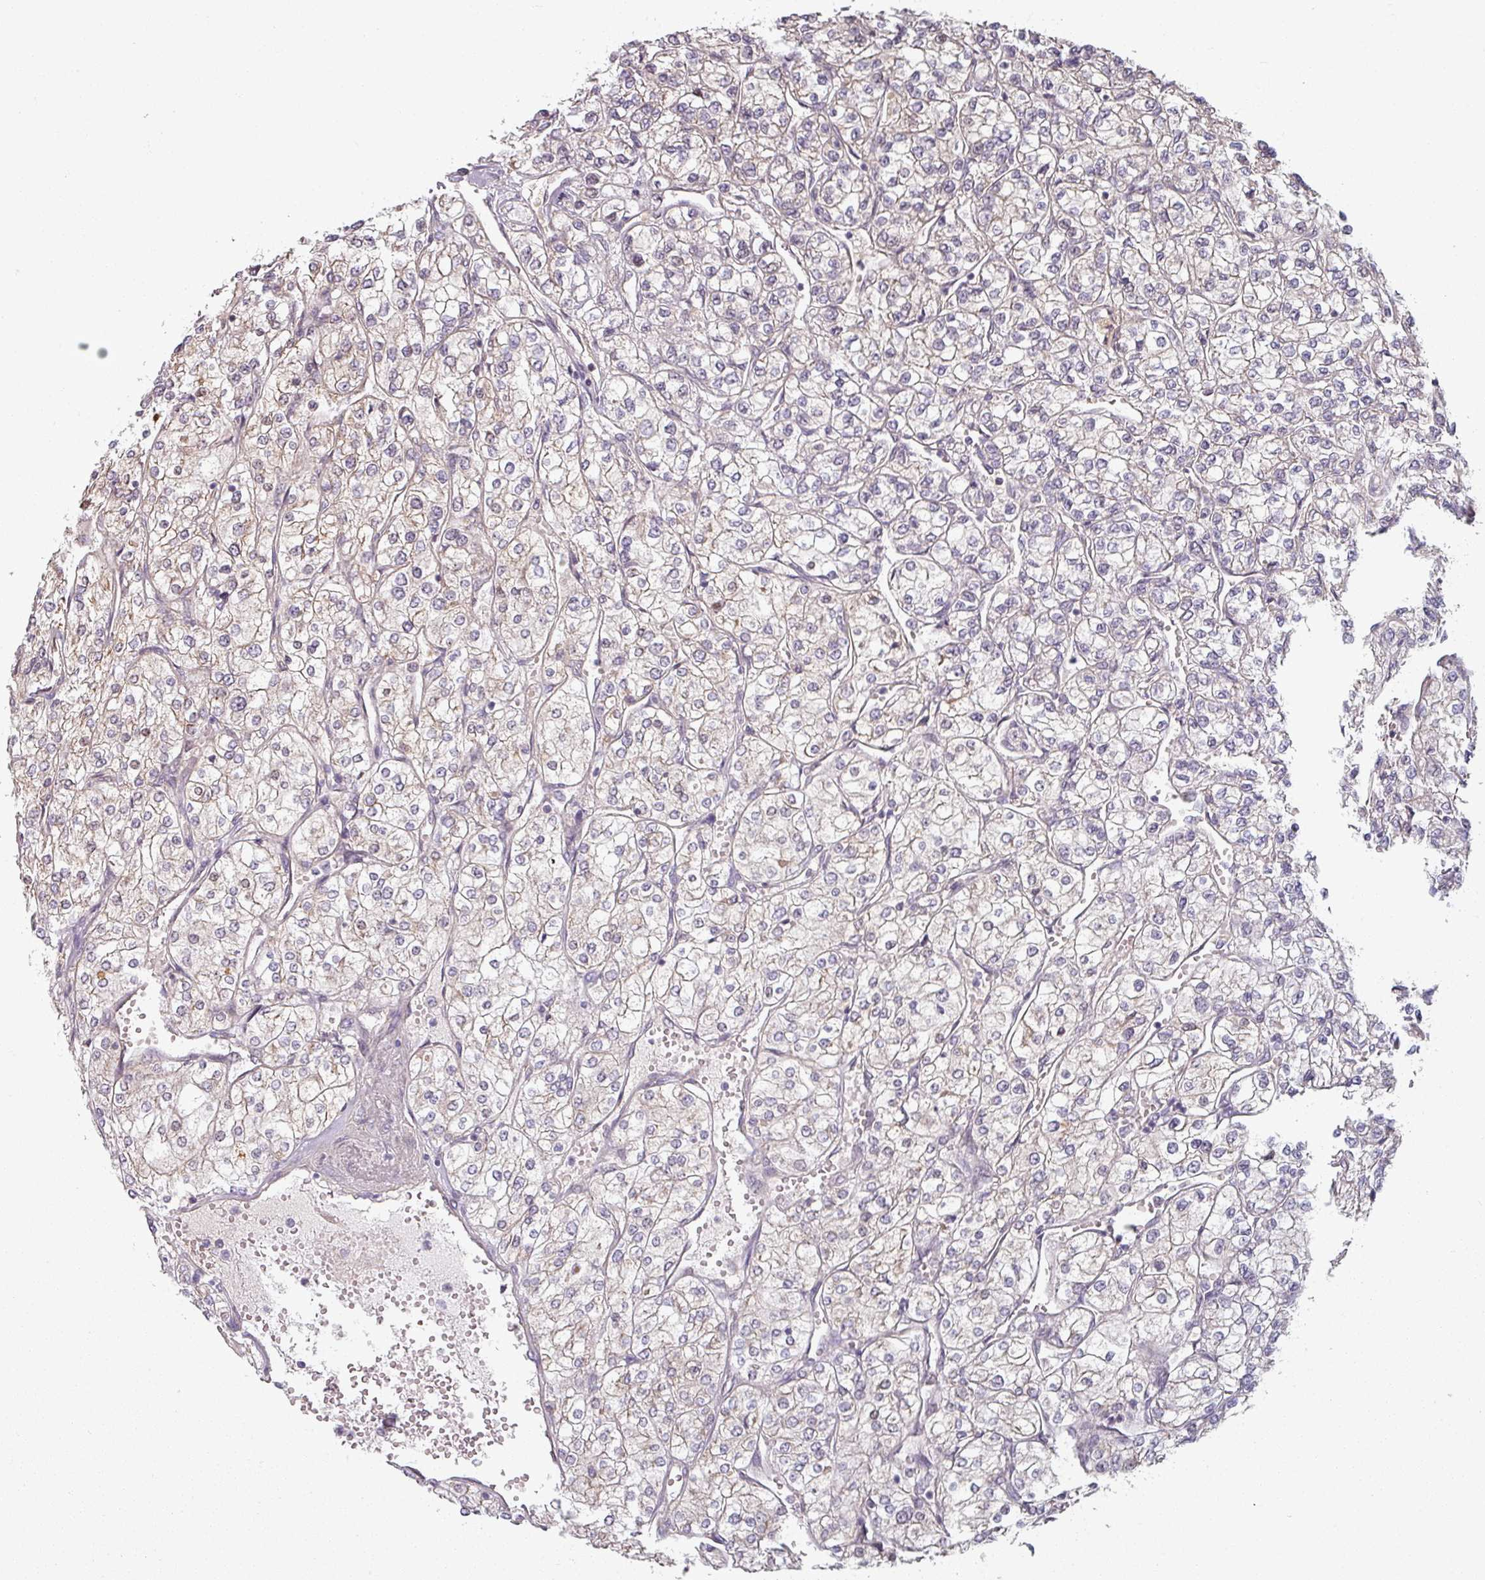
{"staining": {"intensity": "weak", "quantity": "25%-75%", "location": "cytoplasmic/membranous"}, "tissue": "renal cancer", "cell_type": "Tumor cells", "image_type": "cancer", "snomed": [{"axis": "morphology", "description": "Adenocarcinoma, NOS"}, {"axis": "topography", "description": "Kidney"}], "caption": "This is a histology image of immunohistochemistry staining of adenocarcinoma (renal), which shows weak staining in the cytoplasmic/membranous of tumor cells.", "gene": "PLEKHJ1", "patient": {"sex": "male", "age": 80}}